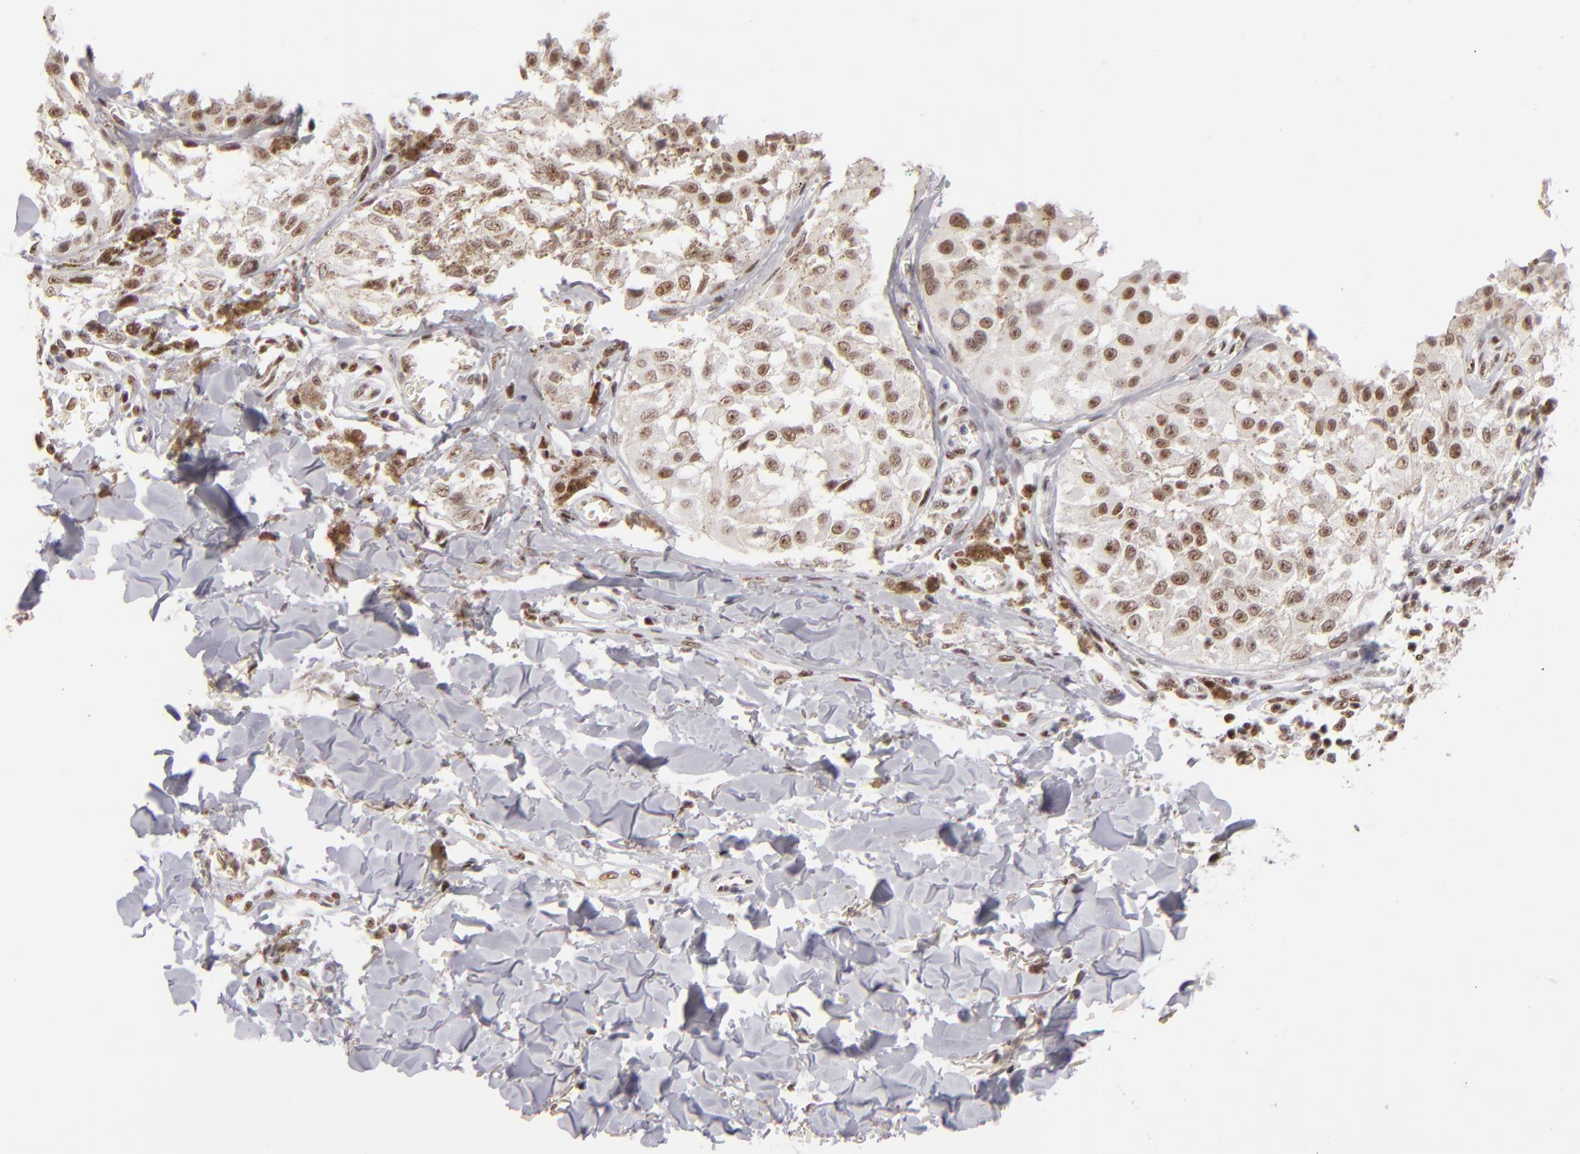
{"staining": {"intensity": "moderate", "quantity": ">75%", "location": "nuclear"}, "tissue": "melanoma", "cell_type": "Tumor cells", "image_type": "cancer", "snomed": [{"axis": "morphology", "description": "Malignant melanoma, NOS"}, {"axis": "topography", "description": "Skin"}], "caption": "A medium amount of moderate nuclear staining is present in approximately >75% of tumor cells in melanoma tissue. Immunohistochemistry stains the protein in brown and the nuclei are stained blue.", "gene": "DAXX", "patient": {"sex": "female", "age": 82}}